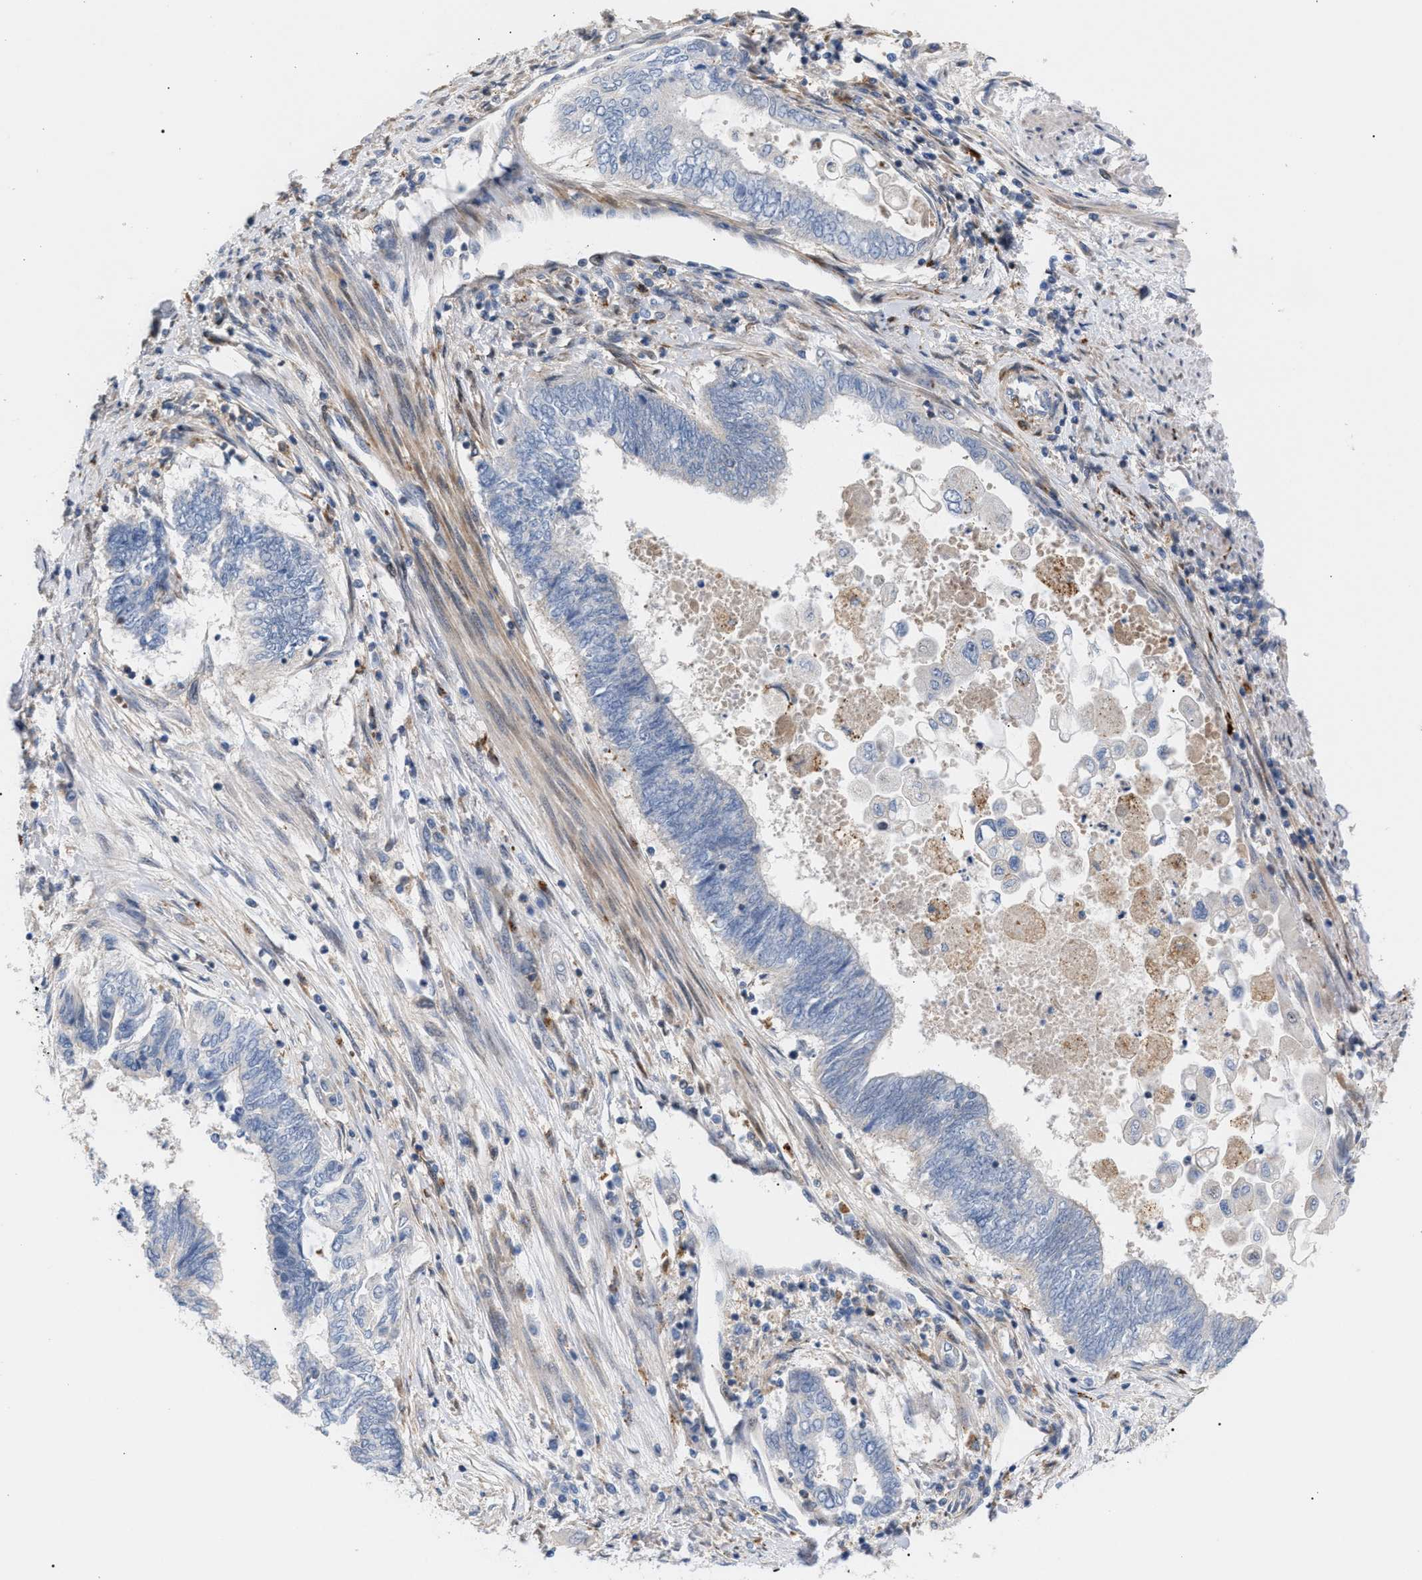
{"staining": {"intensity": "negative", "quantity": "none", "location": "none"}, "tissue": "endometrial cancer", "cell_type": "Tumor cells", "image_type": "cancer", "snomed": [{"axis": "morphology", "description": "Adenocarcinoma, NOS"}, {"axis": "topography", "description": "Uterus"}, {"axis": "topography", "description": "Endometrium"}], "caption": "Immunohistochemical staining of endometrial cancer demonstrates no significant staining in tumor cells. (DAB IHC, high magnification).", "gene": "MBTD1", "patient": {"sex": "female", "age": 70}}